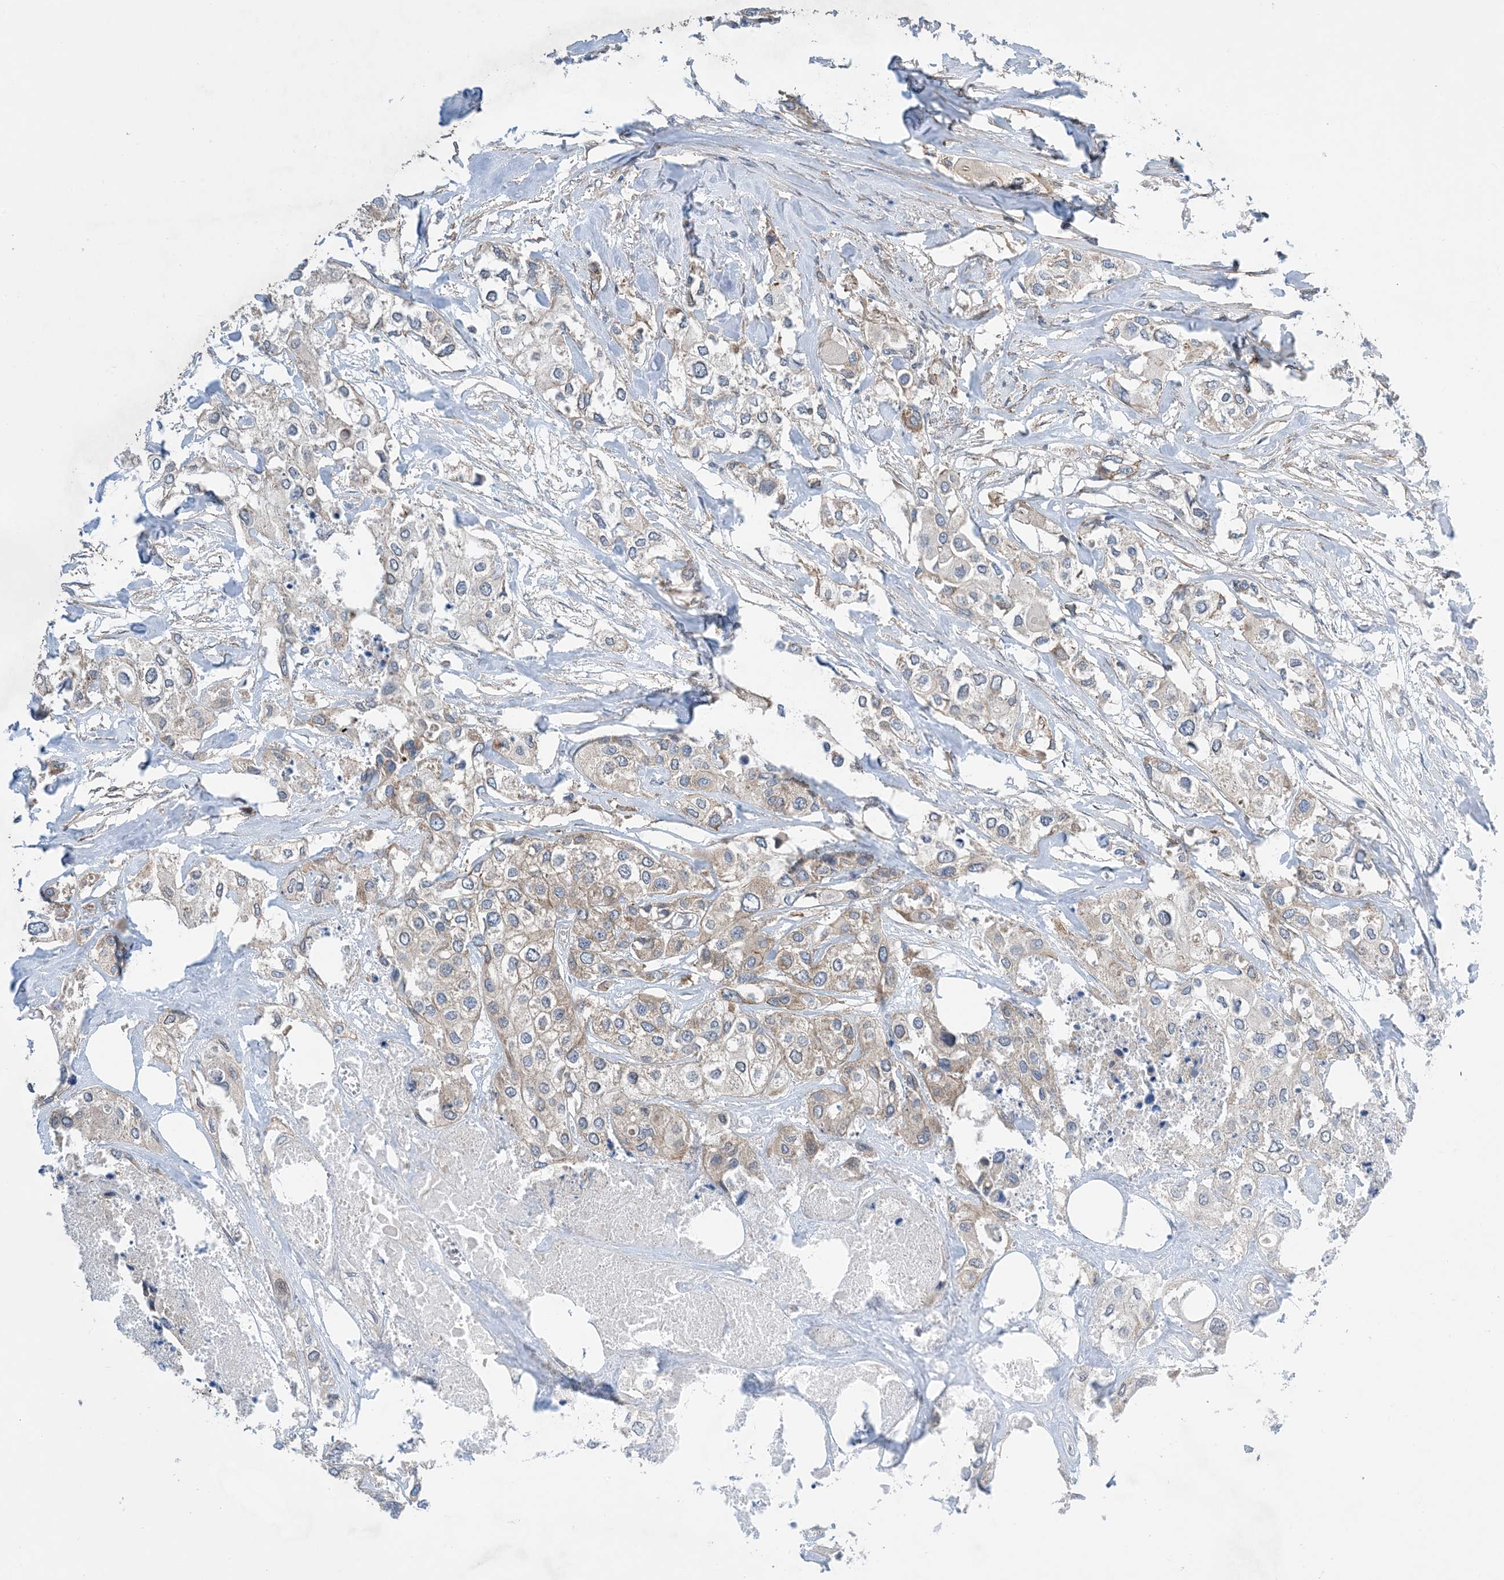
{"staining": {"intensity": "weak", "quantity": "<25%", "location": "cytoplasmic/membranous"}, "tissue": "urothelial cancer", "cell_type": "Tumor cells", "image_type": "cancer", "snomed": [{"axis": "morphology", "description": "Urothelial carcinoma, High grade"}, {"axis": "topography", "description": "Urinary bladder"}], "caption": "The photomicrograph displays no staining of tumor cells in urothelial carcinoma (high-grade).", "gene": "EHBP1", "patient": {"sex": "male", "age": 64}}